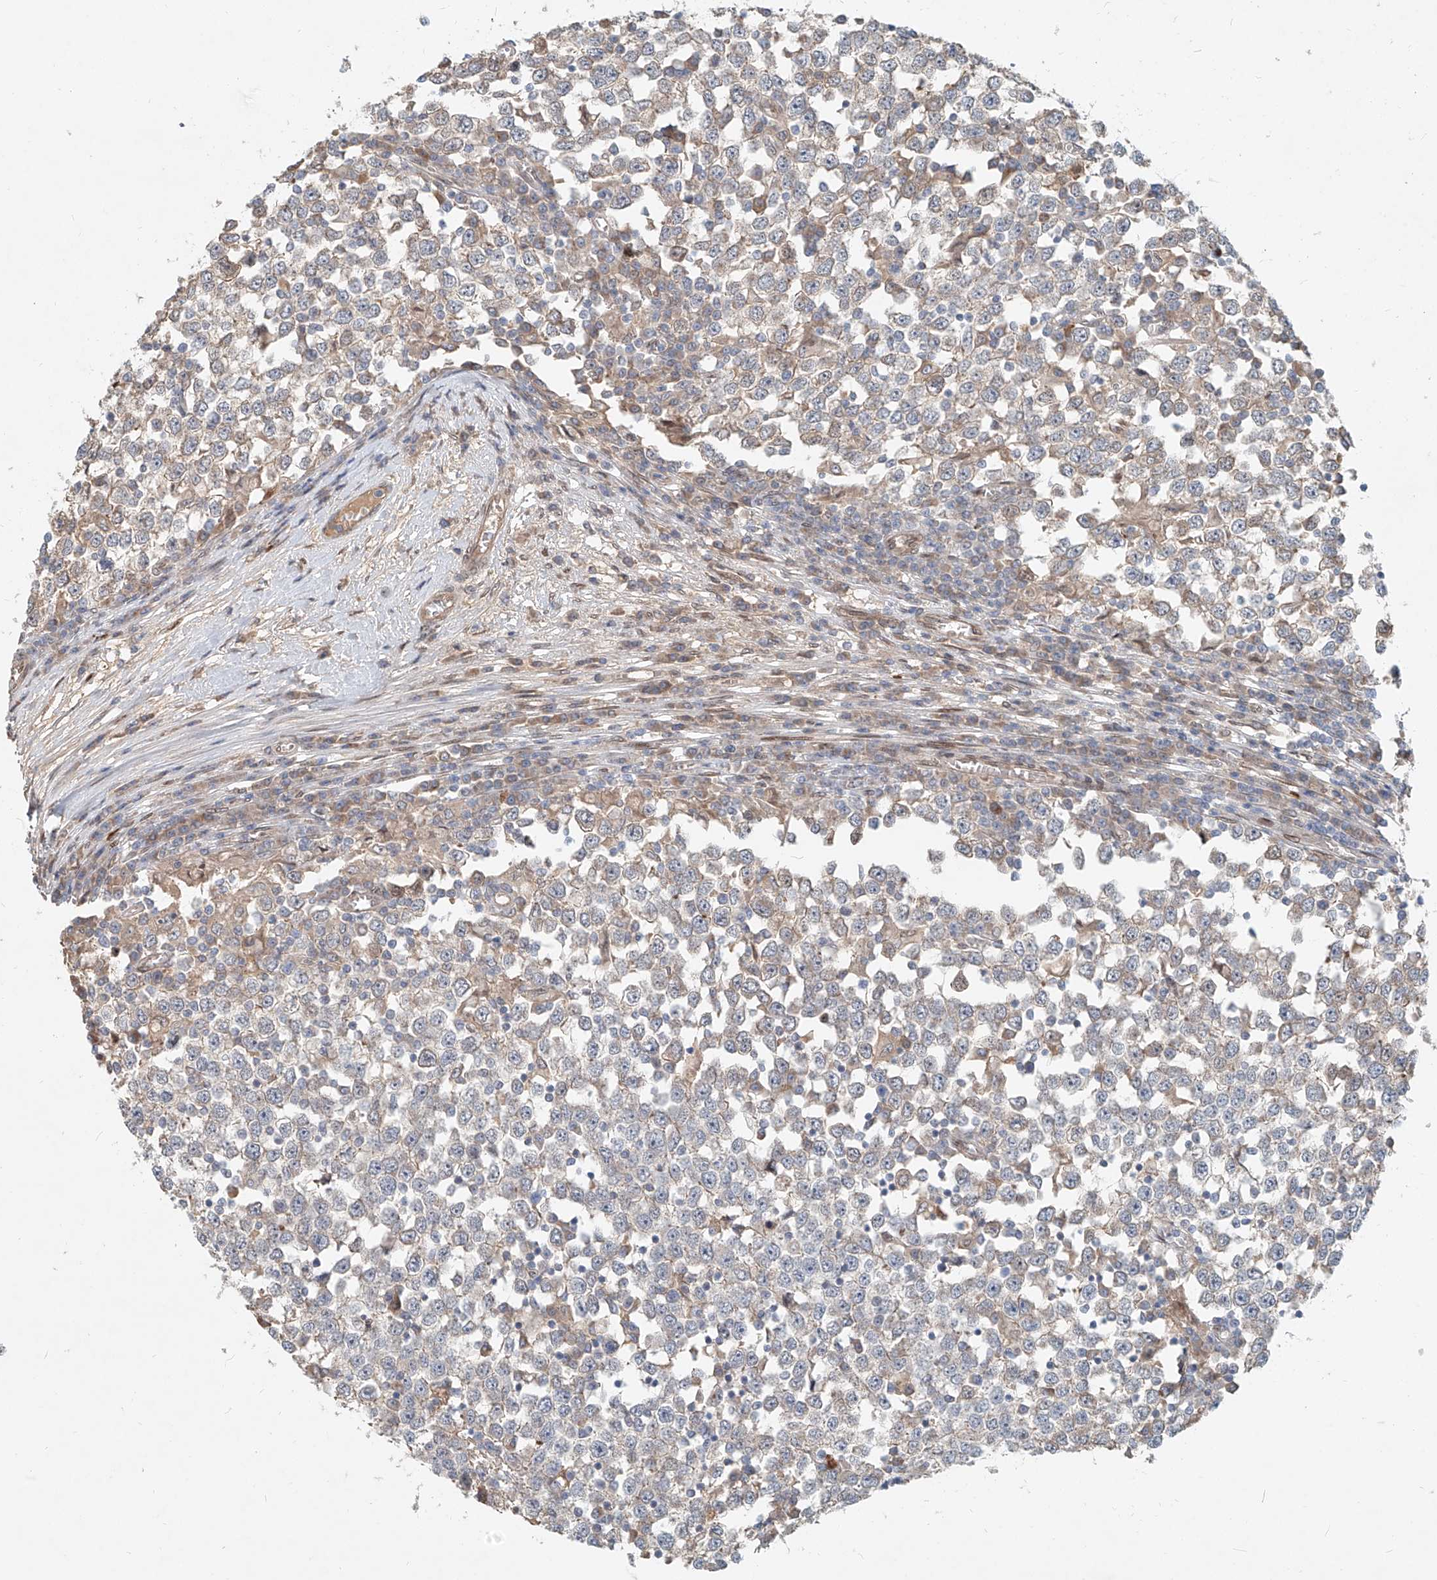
{"staining": {"intensity": "weak", "quantity": "<25%", "location": "cytoplasmic/membranous"}, "tissue": "testis cancer", "cell_type": "Tumor cells", "image_type": "cancer", "snomed": [{"axis": "morphology", "description": "Seminoma, NOS"}, {"axis": "topography", "description": "Testis"}], "caption": "This is an immunohistochemistry (IHC) histopathology image of human testis seminoma. There is no positivity in tumor cells.", "gene": "SASH1", "patient": {"sex": "male", "age": 65}}